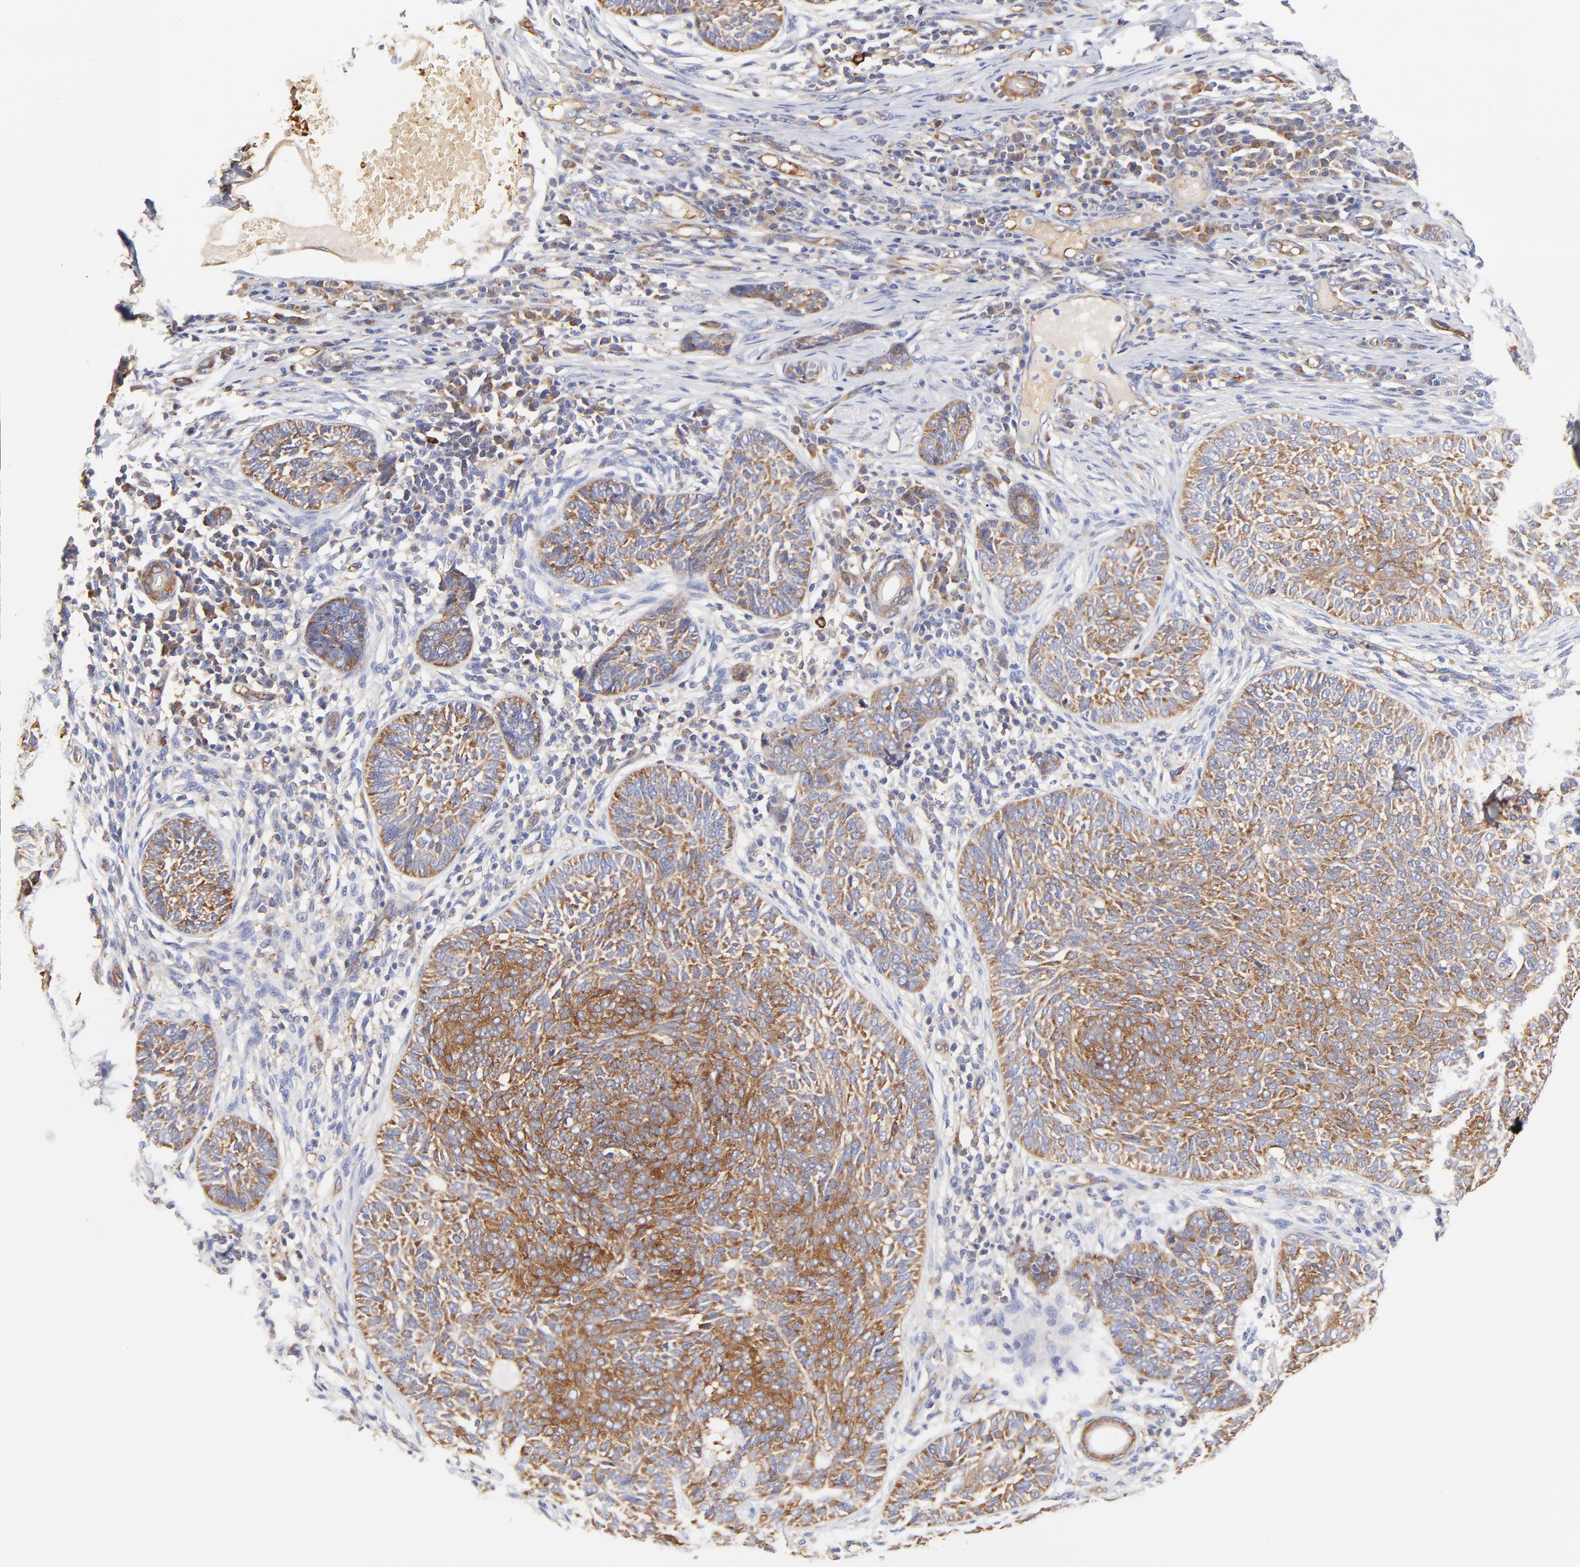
{"staining": {"intensity": "moderate", "quantity": ">75%", "location": "cytoplasmic/membranous"}, "tissue": "skin cancer", "cell_type": "Tumor cells", "image_type": "cancer", "snomed": [{"axis": "morphology", "description": "Basal cell carcinoma"}, {"axis": "topography", "description": "Skin"}], "caption": "Protein expression by immunohistochemistry displays moderate cytoplasmic/membranous staining in approximately >75% of tumor cells in basal cell carcinoma (skin).", "gene": "CD2AP", "patient": {"sex": "male", "age": 87}}